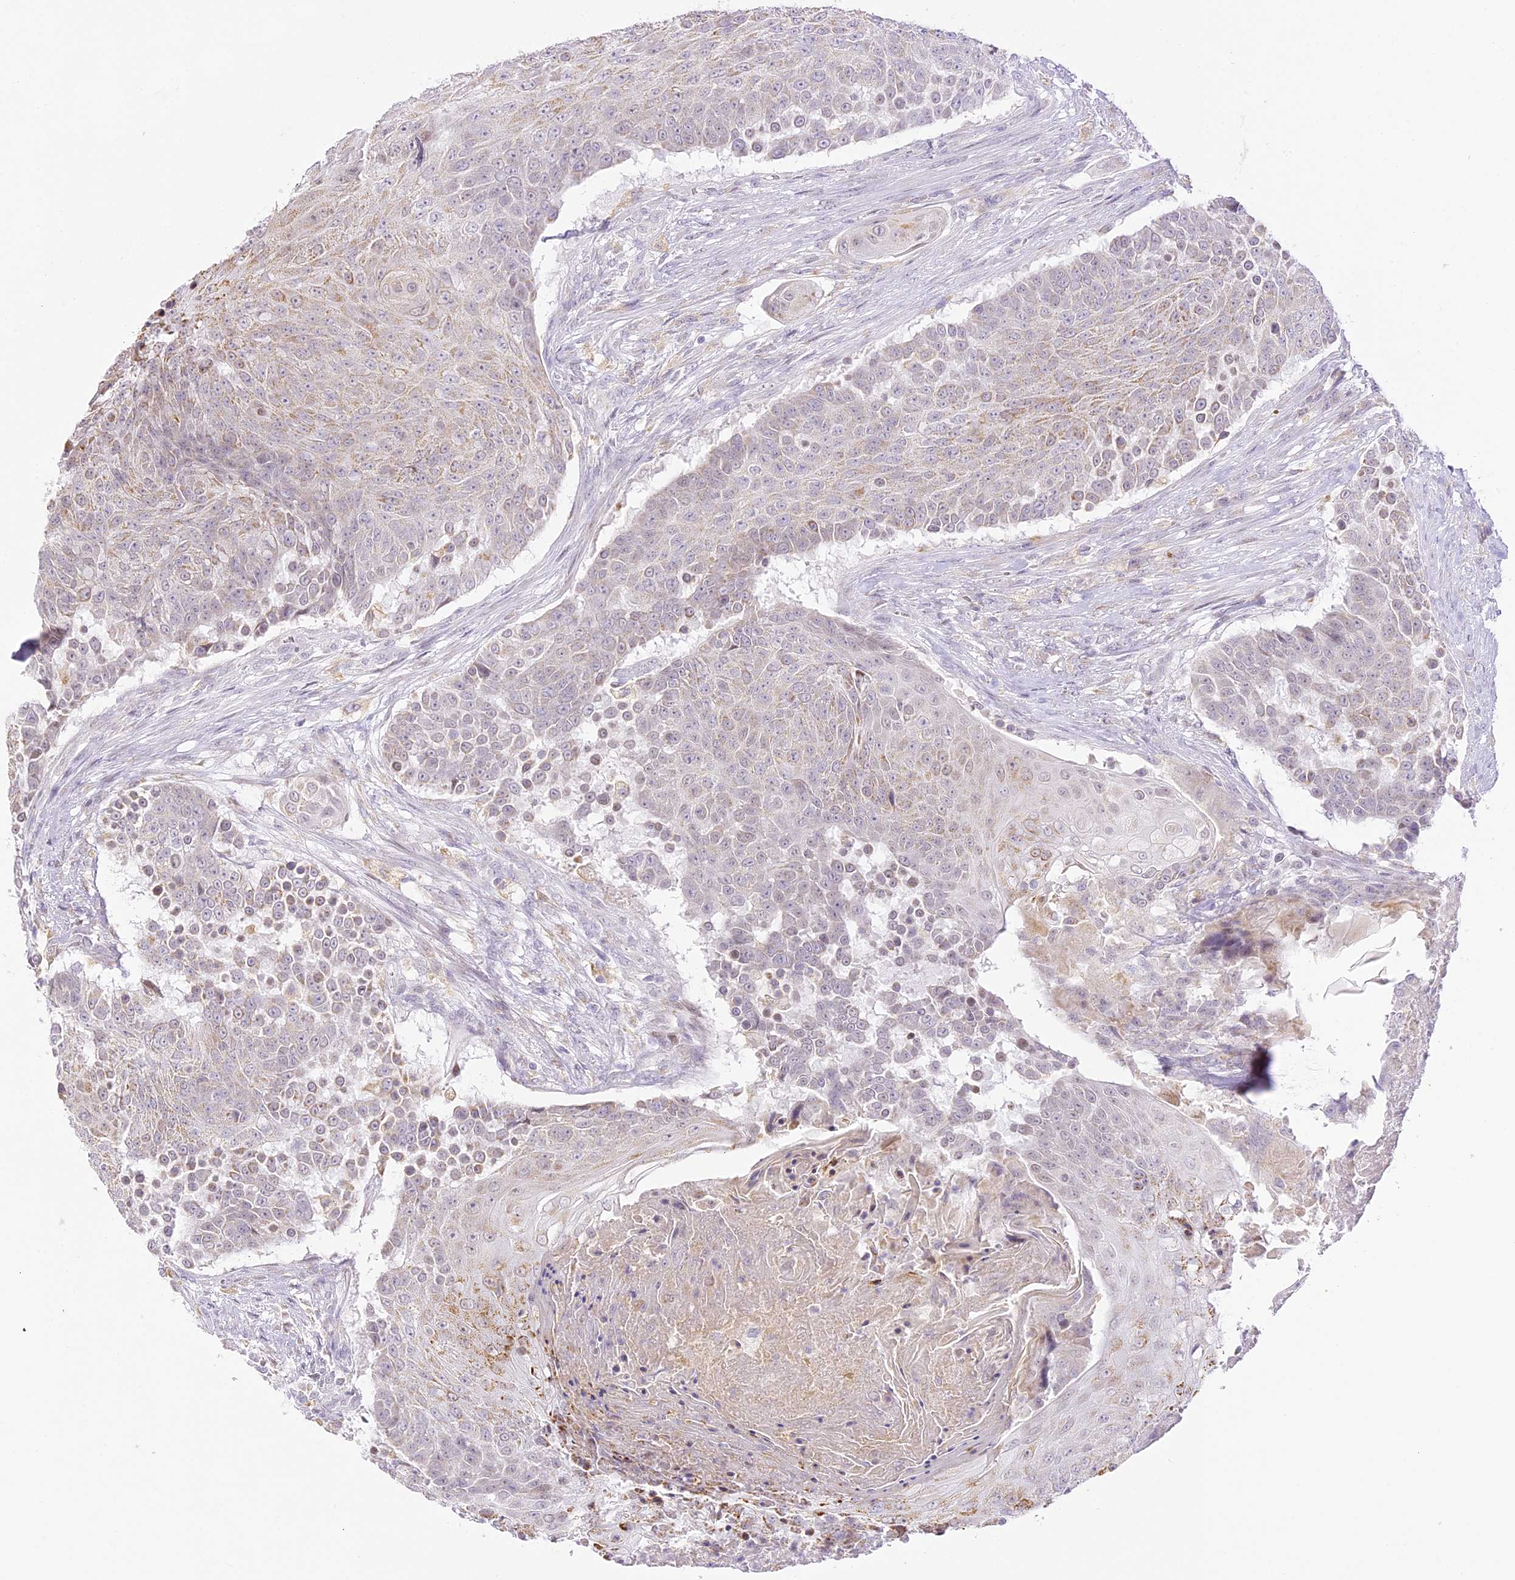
{"staining": {"intensity": "weak", "quantity": "25%-75%", "location": "cytoplasmic/membranous"}, "tissue": "urothelial cancer", "cell_type": "Tumor cells", "image_type": "cancer", "snomed": [{"axis": "morphology", "description": "Urothelial carcinoma, High grade"}, {"axis": "topography", "description": "Urinary bladder"}], "caption": "This image displays high-grade urothelial carcinoma stained with immunohistochemistry (IHC) to label a protein in brown. The cytoplasmic/membranous of tumor cells show weak positivity for the protein. Nuclei are counter-stained blue.", "gene": "CCDC30", "patient": {"sex": "female", "age": 63}}